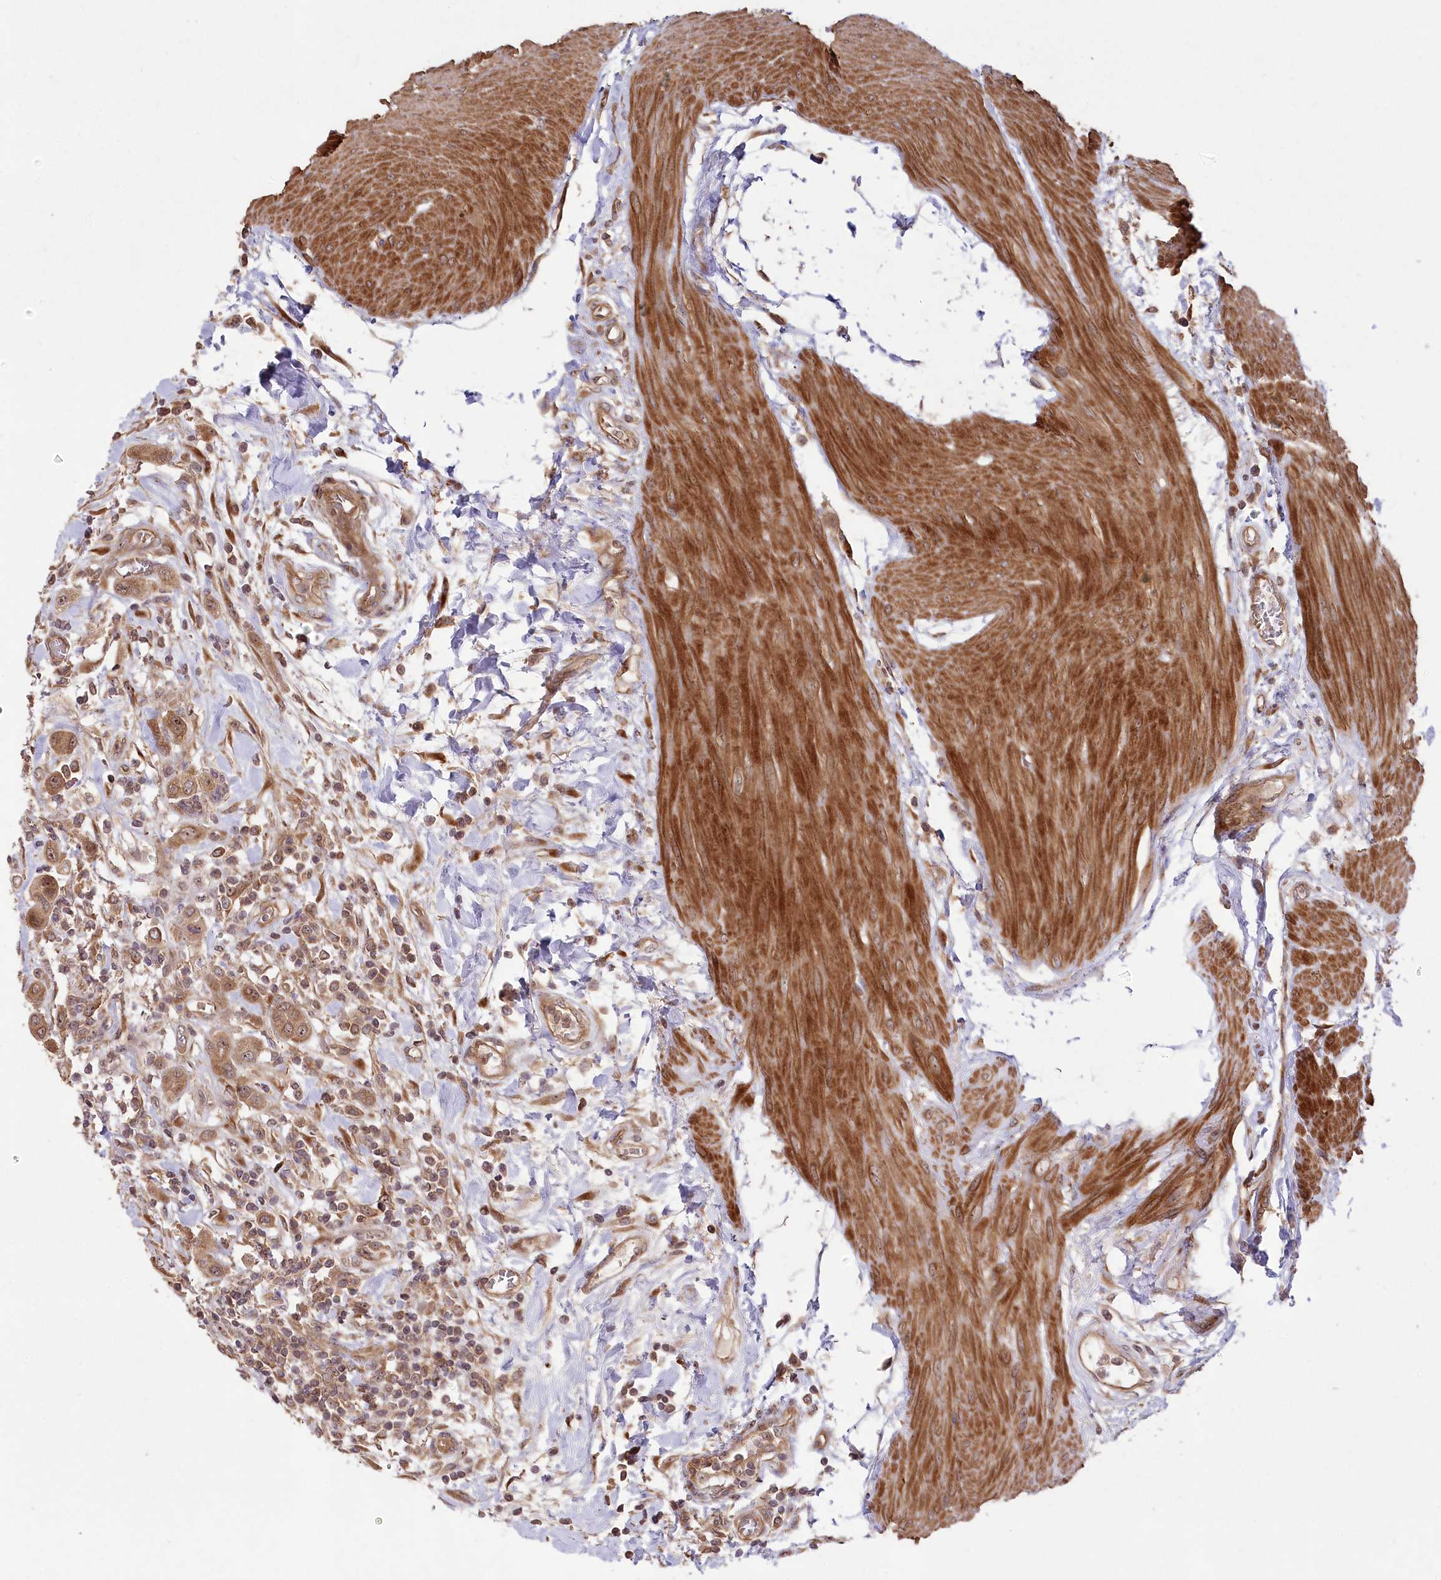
{"staining": {"intensity": "moderate", "quantity": ">75%", "location": "cytoplasmic/membranous,nuclear"}, "tissue": "urothelial cancer", "cell_type": "Tumor cells", "image_type": "cancer", "snomed": [{"axis": "morphology", "description": "Urothelial carcinoma, High grade"}, {"axis": "topography", "description": "Urinary bladder"}], "caption": "Immunohistochemical staining of urothelial cancer shows moderate cytoplasmic/membranous and nuclear protein staining in about >75% of tumor cells. (DAB = brown stain, brightfield microscopy at high magnification).", "gene": "TBCA", "patient": {"sex": "male", "age": 50}}